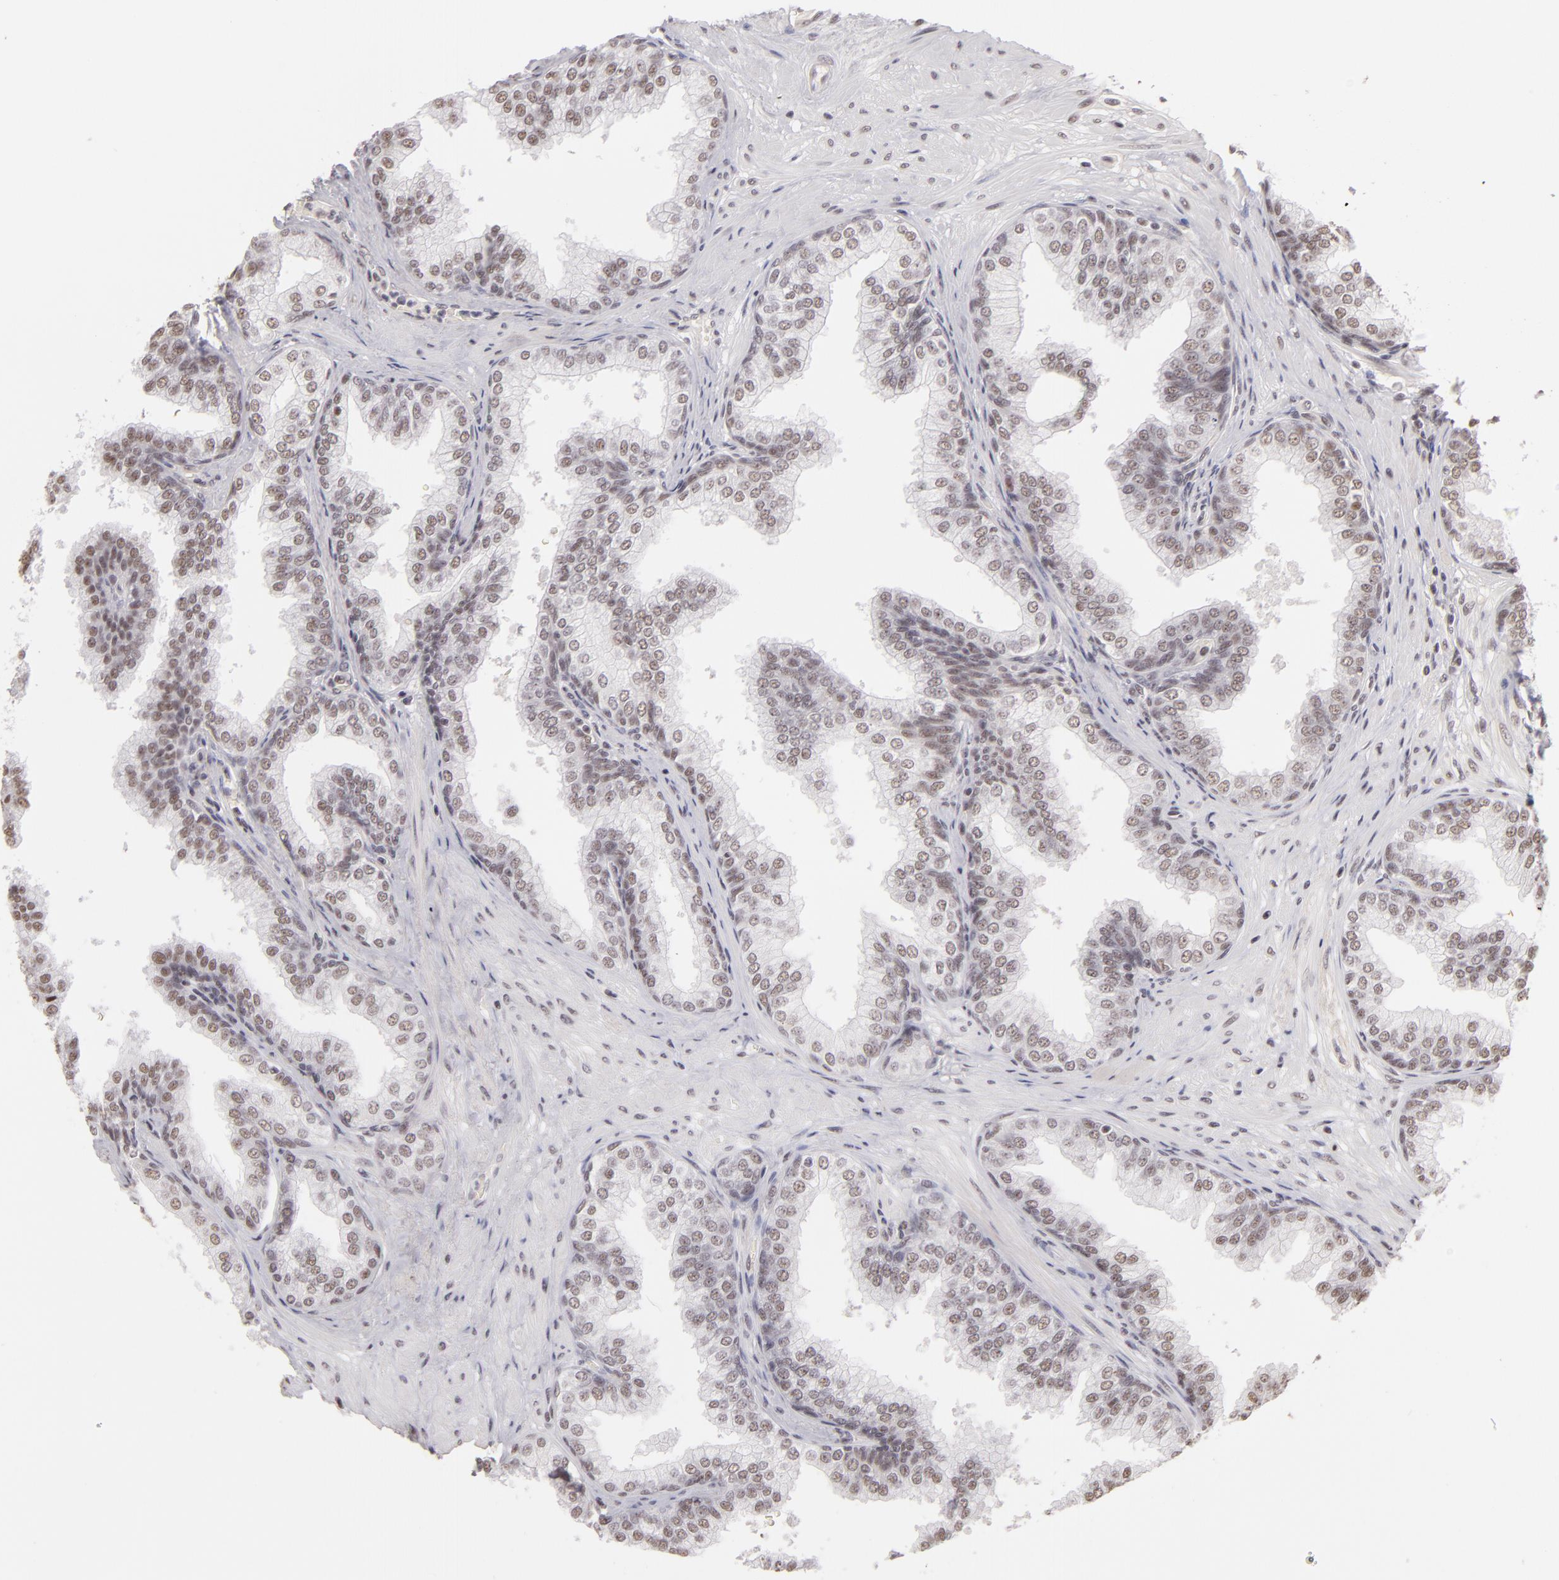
{"staining": {"intensity": "weak", "quantity": ">75%", "location": "nuclear"}, "tissue": "prostate", "cell_type": "Glandular cells", "image_type": "normal", "snomed": [{"axis": "morphology", "description": "Normal tissue, NOS"}, {"axis": "topography", "description": "Prostate"}], "caption": "Unremarkable prostate was stained to show a protein in brown. There is low levels of weak nuclear positivity in about >75% of glandular cells.", "gene": "INTS6", "patient": {"sex": "male", "age": 60}}